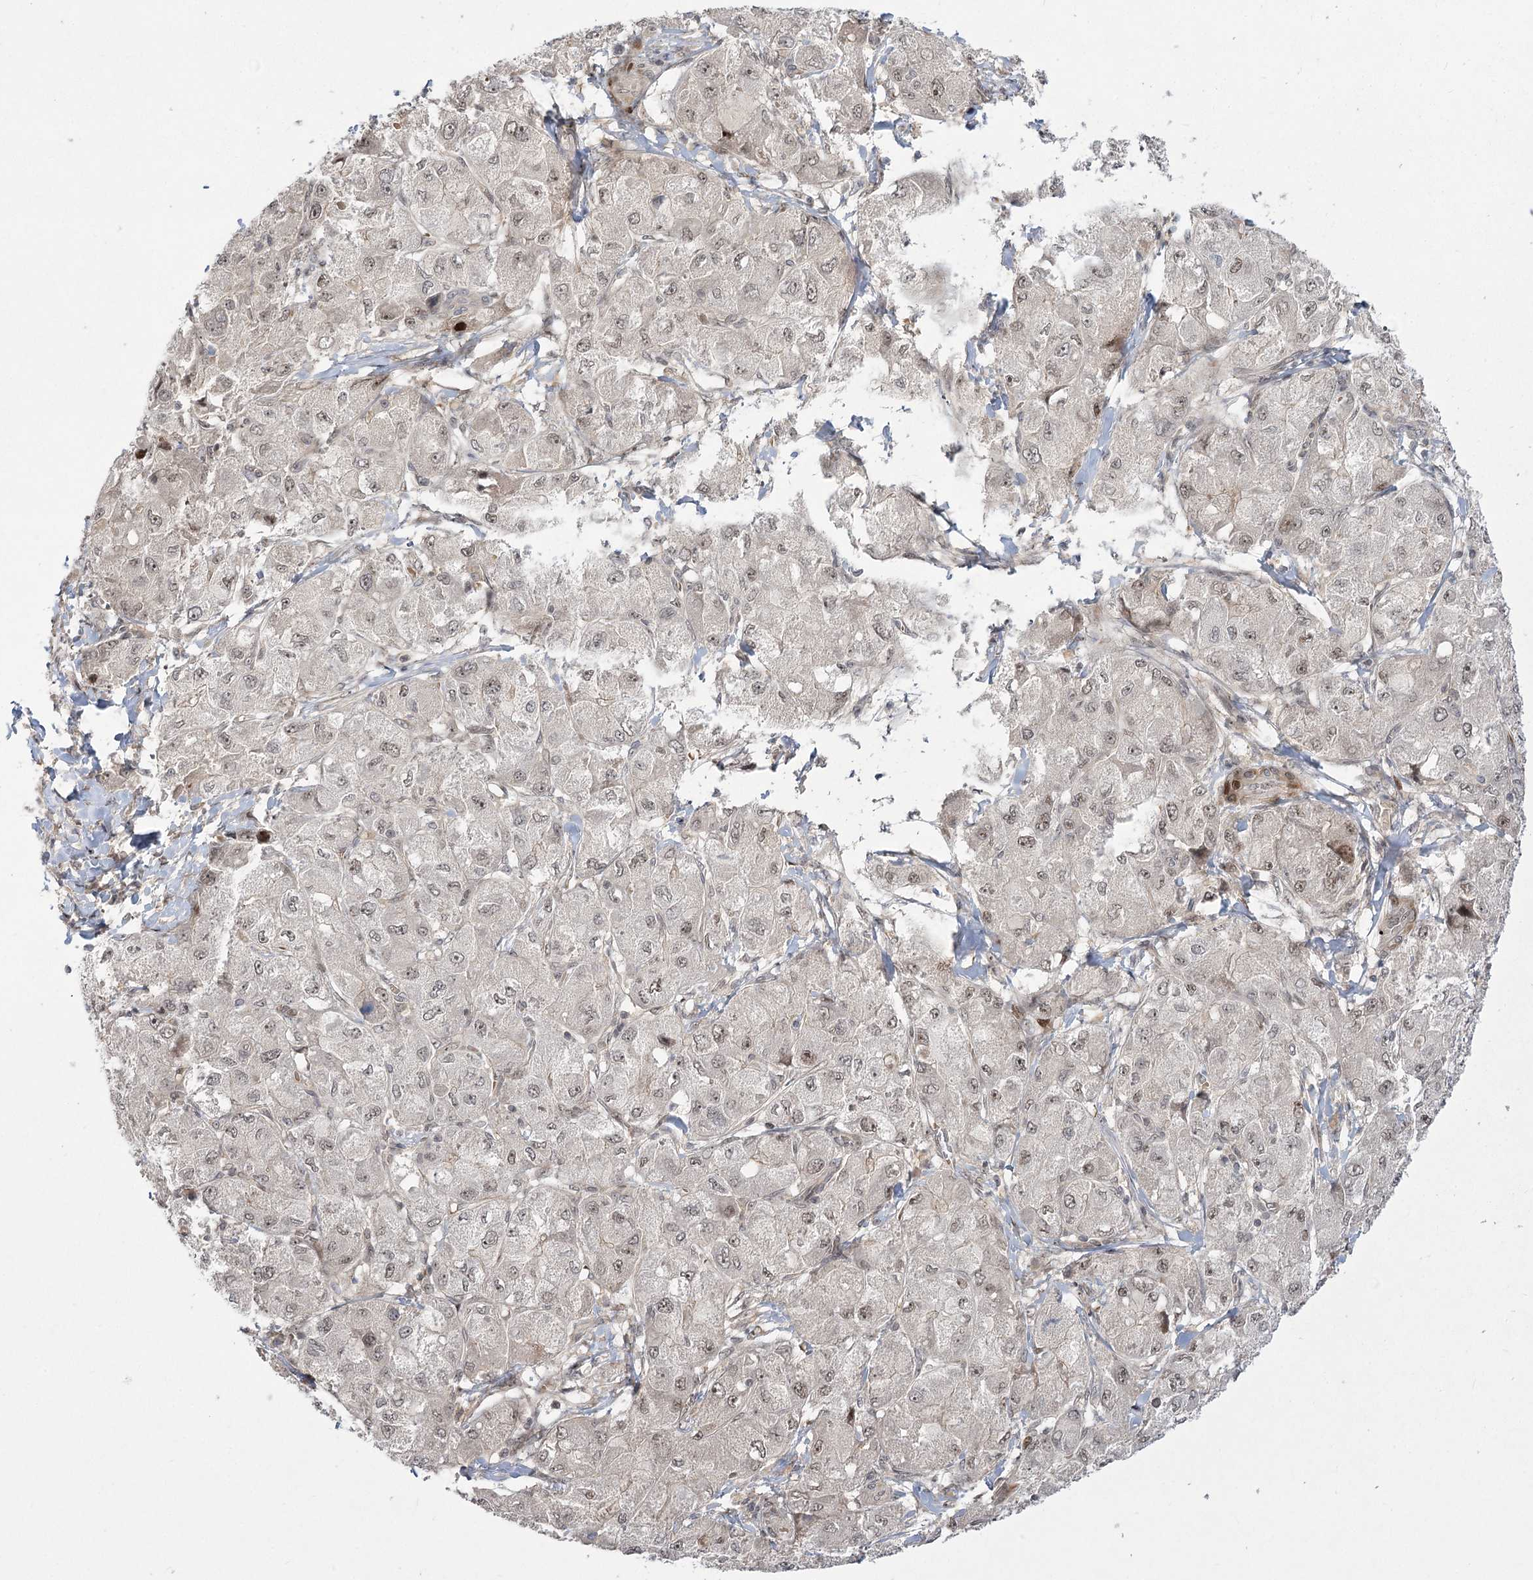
{"staining": {"intensity": "weak", "quantity": ">75%", "location": "cytoplasmic/membranous,nuclear"}, "tissue": "liver cancer", "cell_type": "Tumor cells", "image_type": "cancer", "snomed": [{"axis": "morphology", "description": "Carcinoma, Hepatocellular, NOS"}, {"axis": "topography", "description": "Liver"}], "caption": "About >75% of tumor cells in liver cancer (hepatocellular carcinoma) display weak cytoplasmic/membranous and nuclear protein expression as visualized by brown immunohistochemical staining.", "gene": "HELQ", "patient": {"sex": "male", "age": 80}}